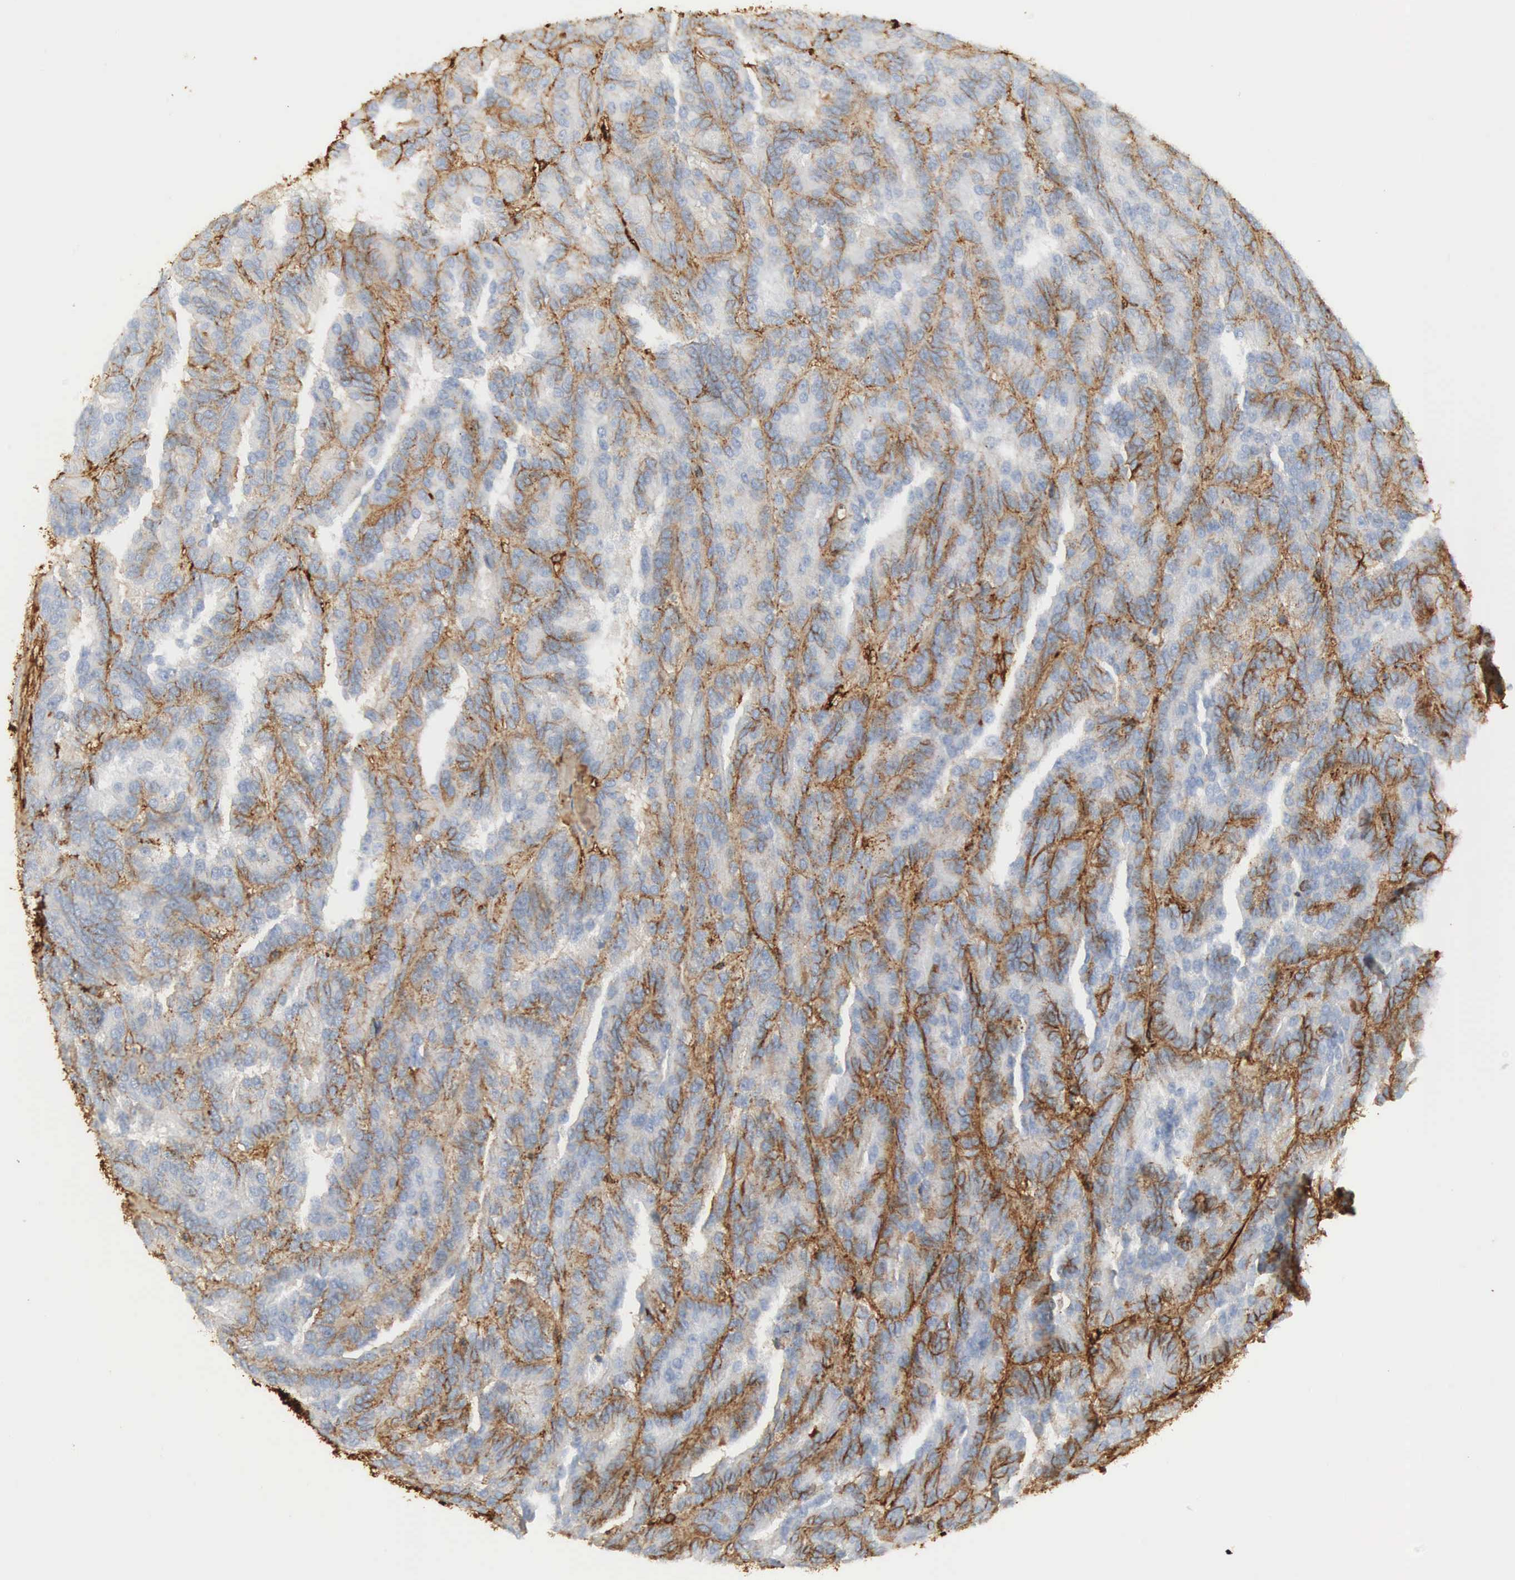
{"staining": {"intensity": "strong", "quantity": "25%-75%", "location": "cytoplasmic/membranous"}, "tissue": "renal cancer", "cell_type": "Tumor cells", "image_type": "cancer", "snomed": [{"axis": "morphology", "description": "Adenocarcinoma, NOS"}, {"axis": "topography", "description": "Kidney"}], "caption": "Immunohistochemistry (IHC) of renal adenocarcinoma shows high levels of strong cytoplasmic/membranous positivity in about 25%-75% of tumor cells. (brown staining indicates protein expression, while blue staining denotes nuclei).", "gene": "IGLC3", "patient": {"sex": "male", "age": 46}}